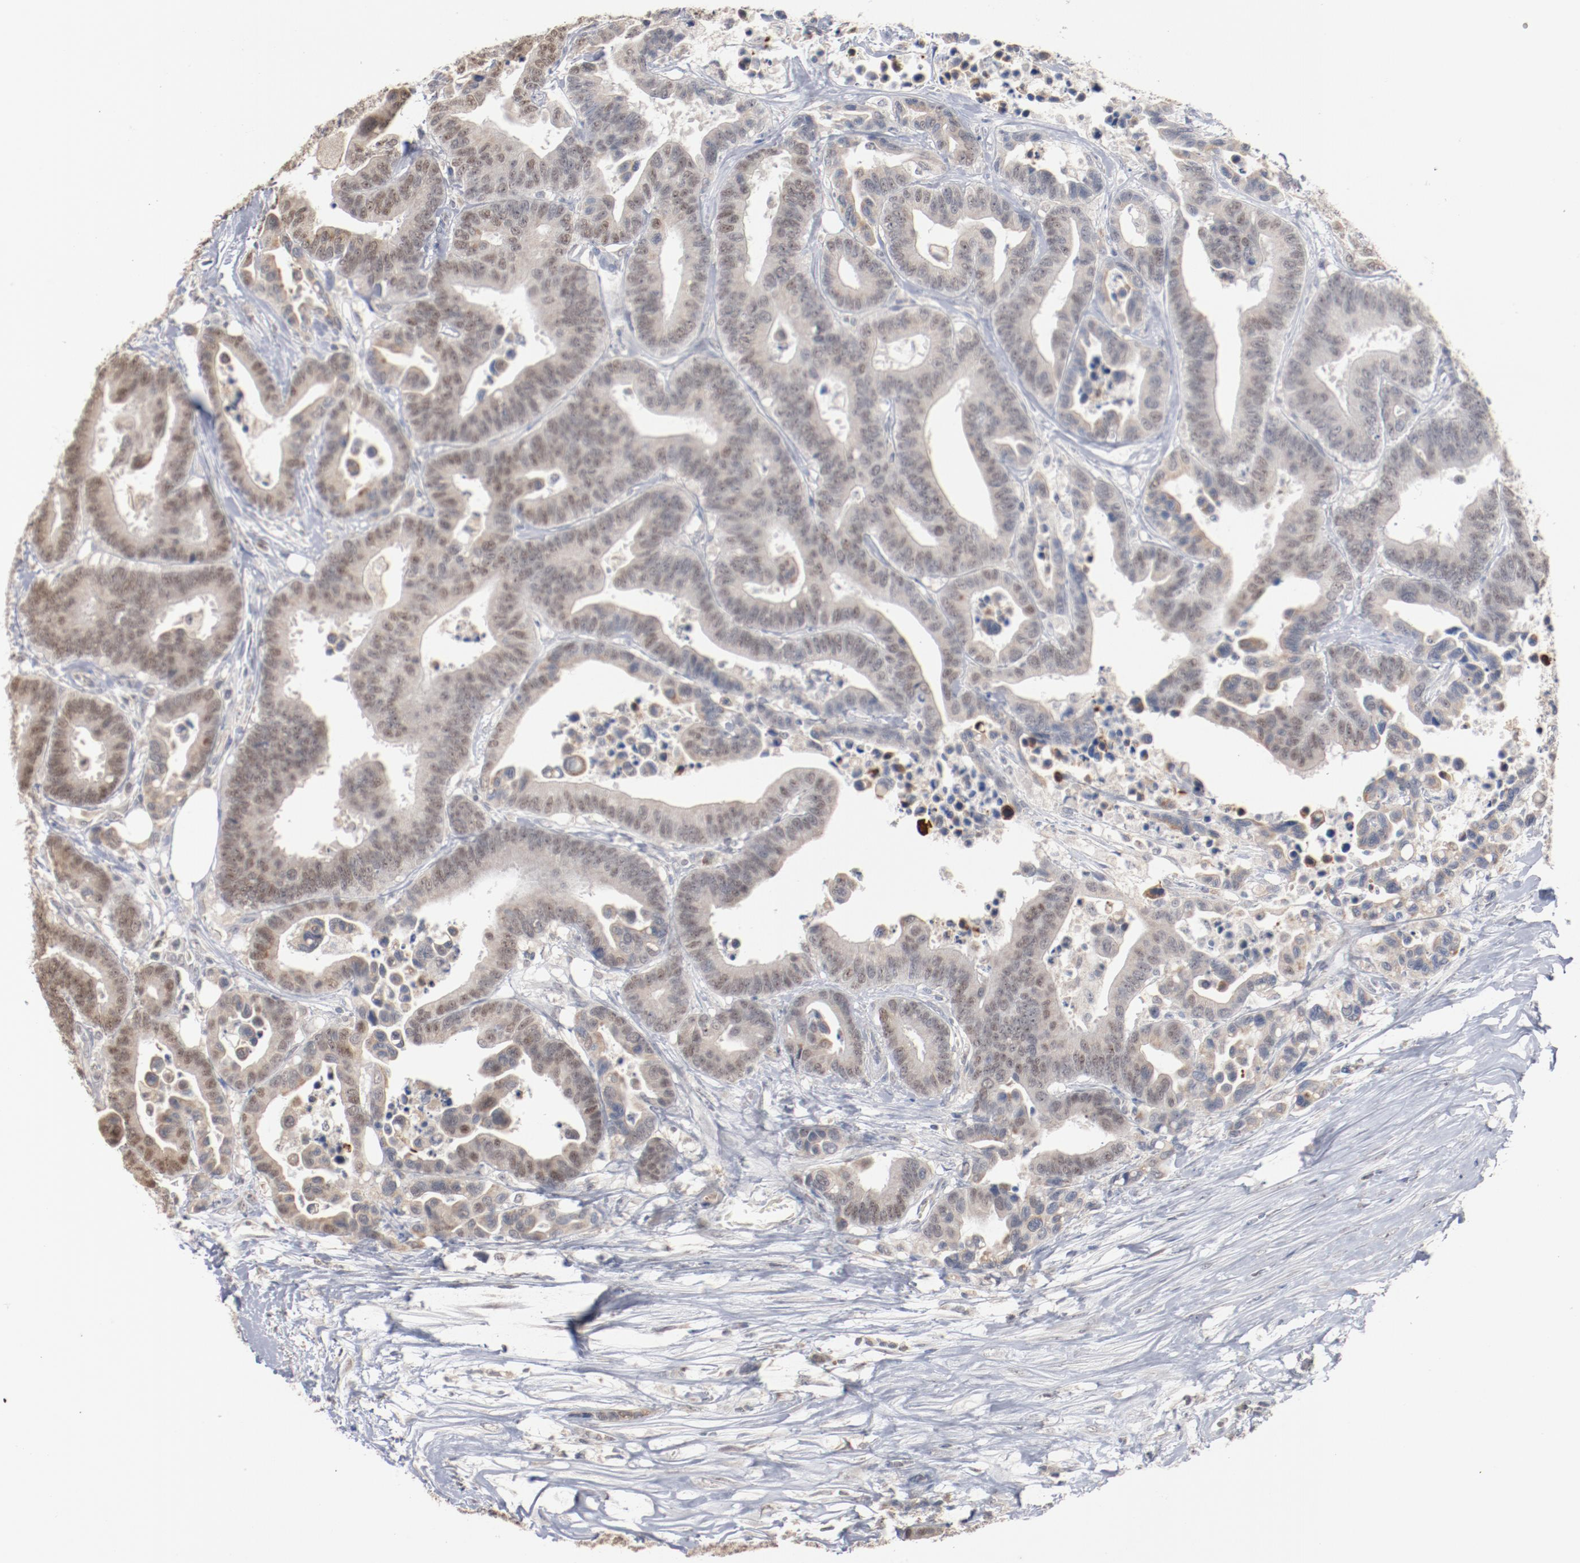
{"staining": {"intensity": "weak", "quantity": "25%-75%", "location": "nuclear"}, "tissue": "colorectal cancer", "cell_type": "Tumor cells", "image_type": "cancer", "snomed": [{"axis": "morphology", "description": "Adenocarcinoma, NOS"}, {"axis": "topography", "description": "Colon"}], "caption": "Human adenocarcinoma (colorectal) stained with a brown dye reveals weak nuclear positive expression in approximately 25%-75% of tumor cells.", "gene": "ERICH1", "patient": {"sex": "male", "age": 82}}